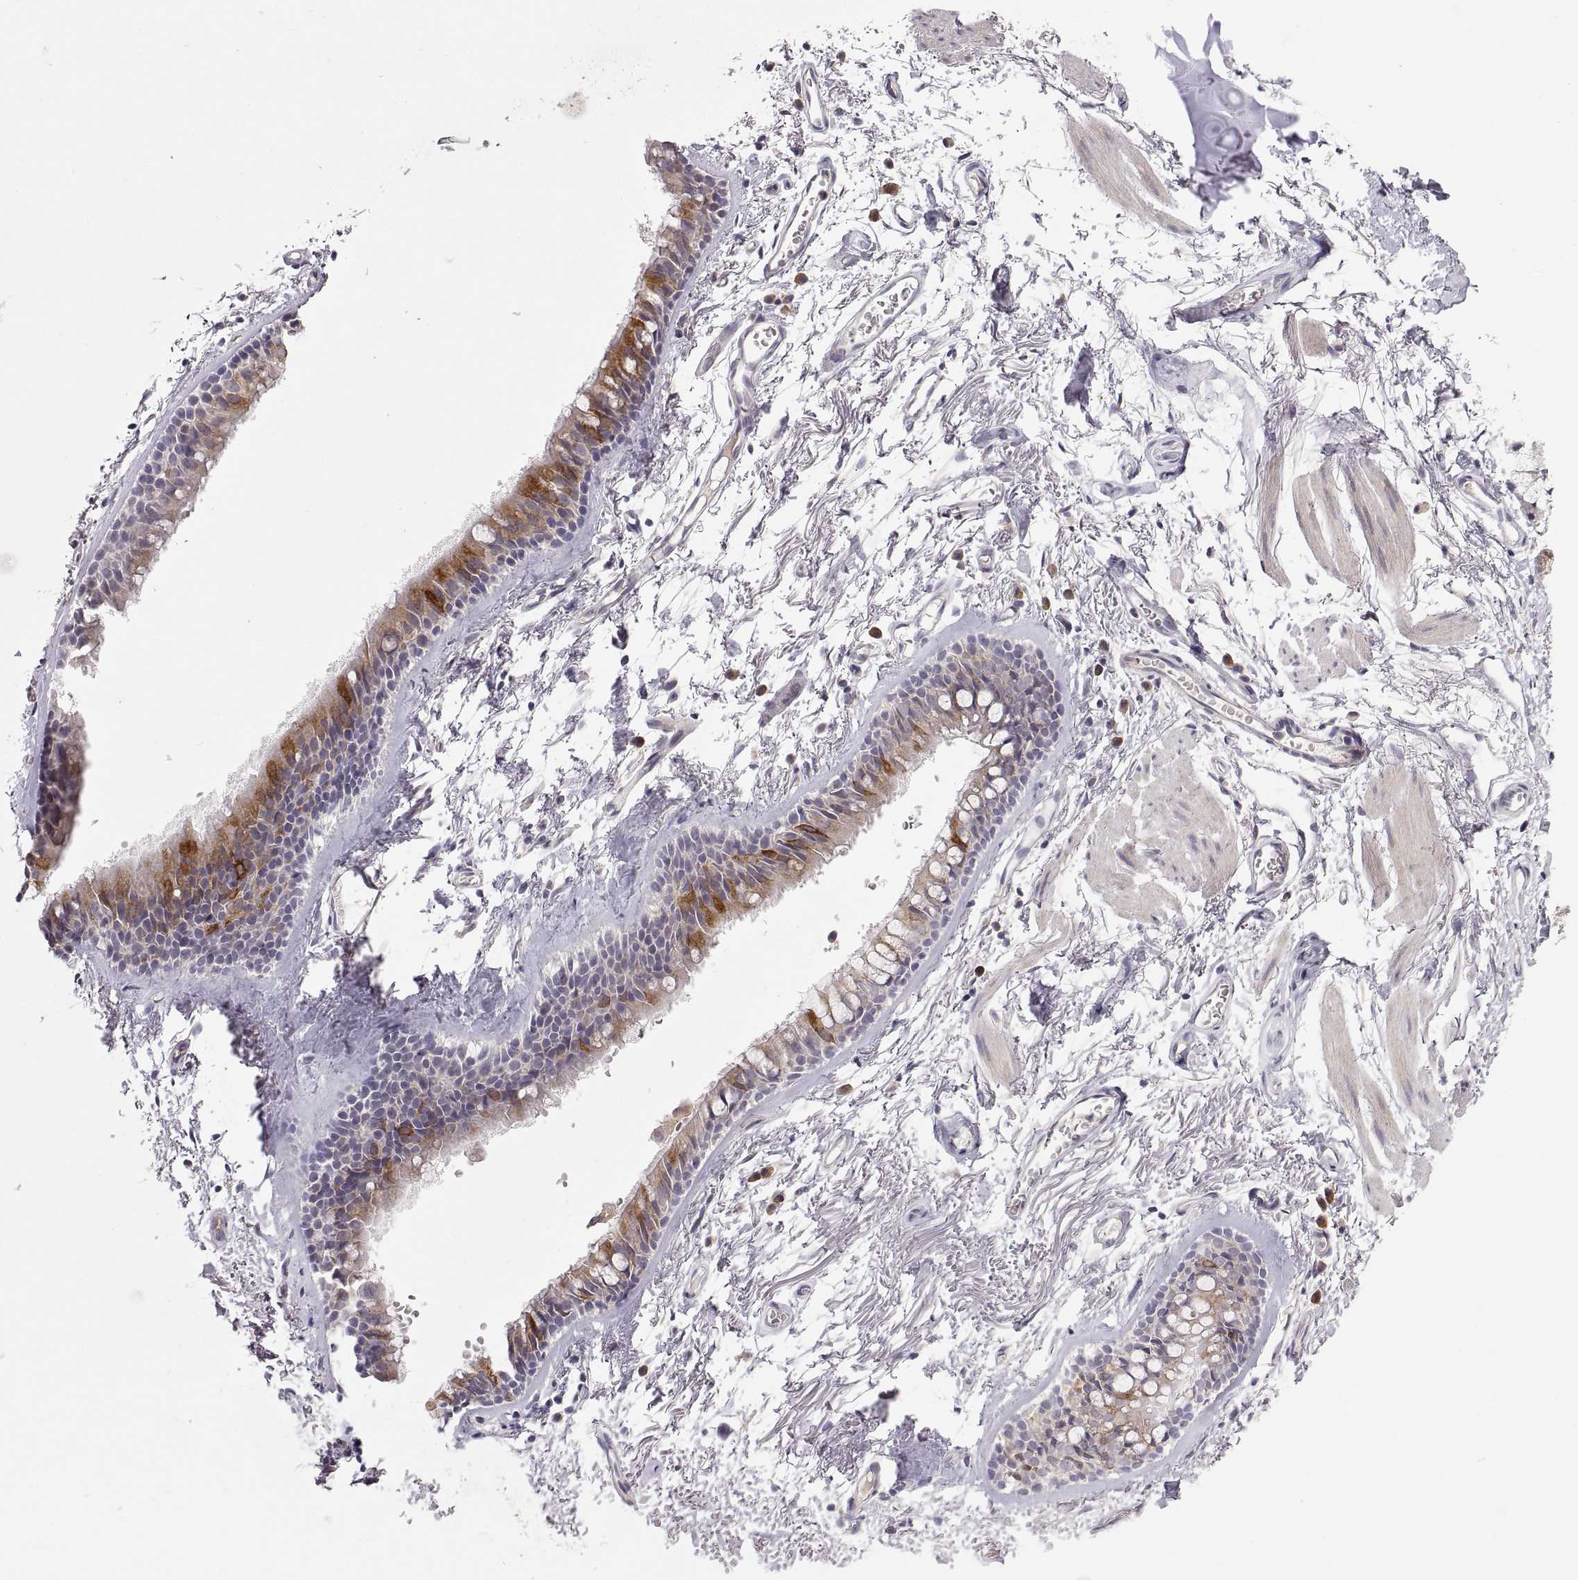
{"staining": {"intensity": "negative", "quantity": "none", "location": "none"}, "tissue": "soft tissue", "cell_type": "Chondrocytes", "image_type": "normal", "snomed": [{"axis": "morphology", "description": "Normal tissue, NOS"}, {"axis": "topography", "description": "Cartilage tissue"}, {"axis": "topography", "description": "Bronchus"}], "caption": "Chondrocytes show no significant protein expression in unremarkable soft tissue.", "gene": "HMGCR", "patient": {"sex": "female", "age": 79}}